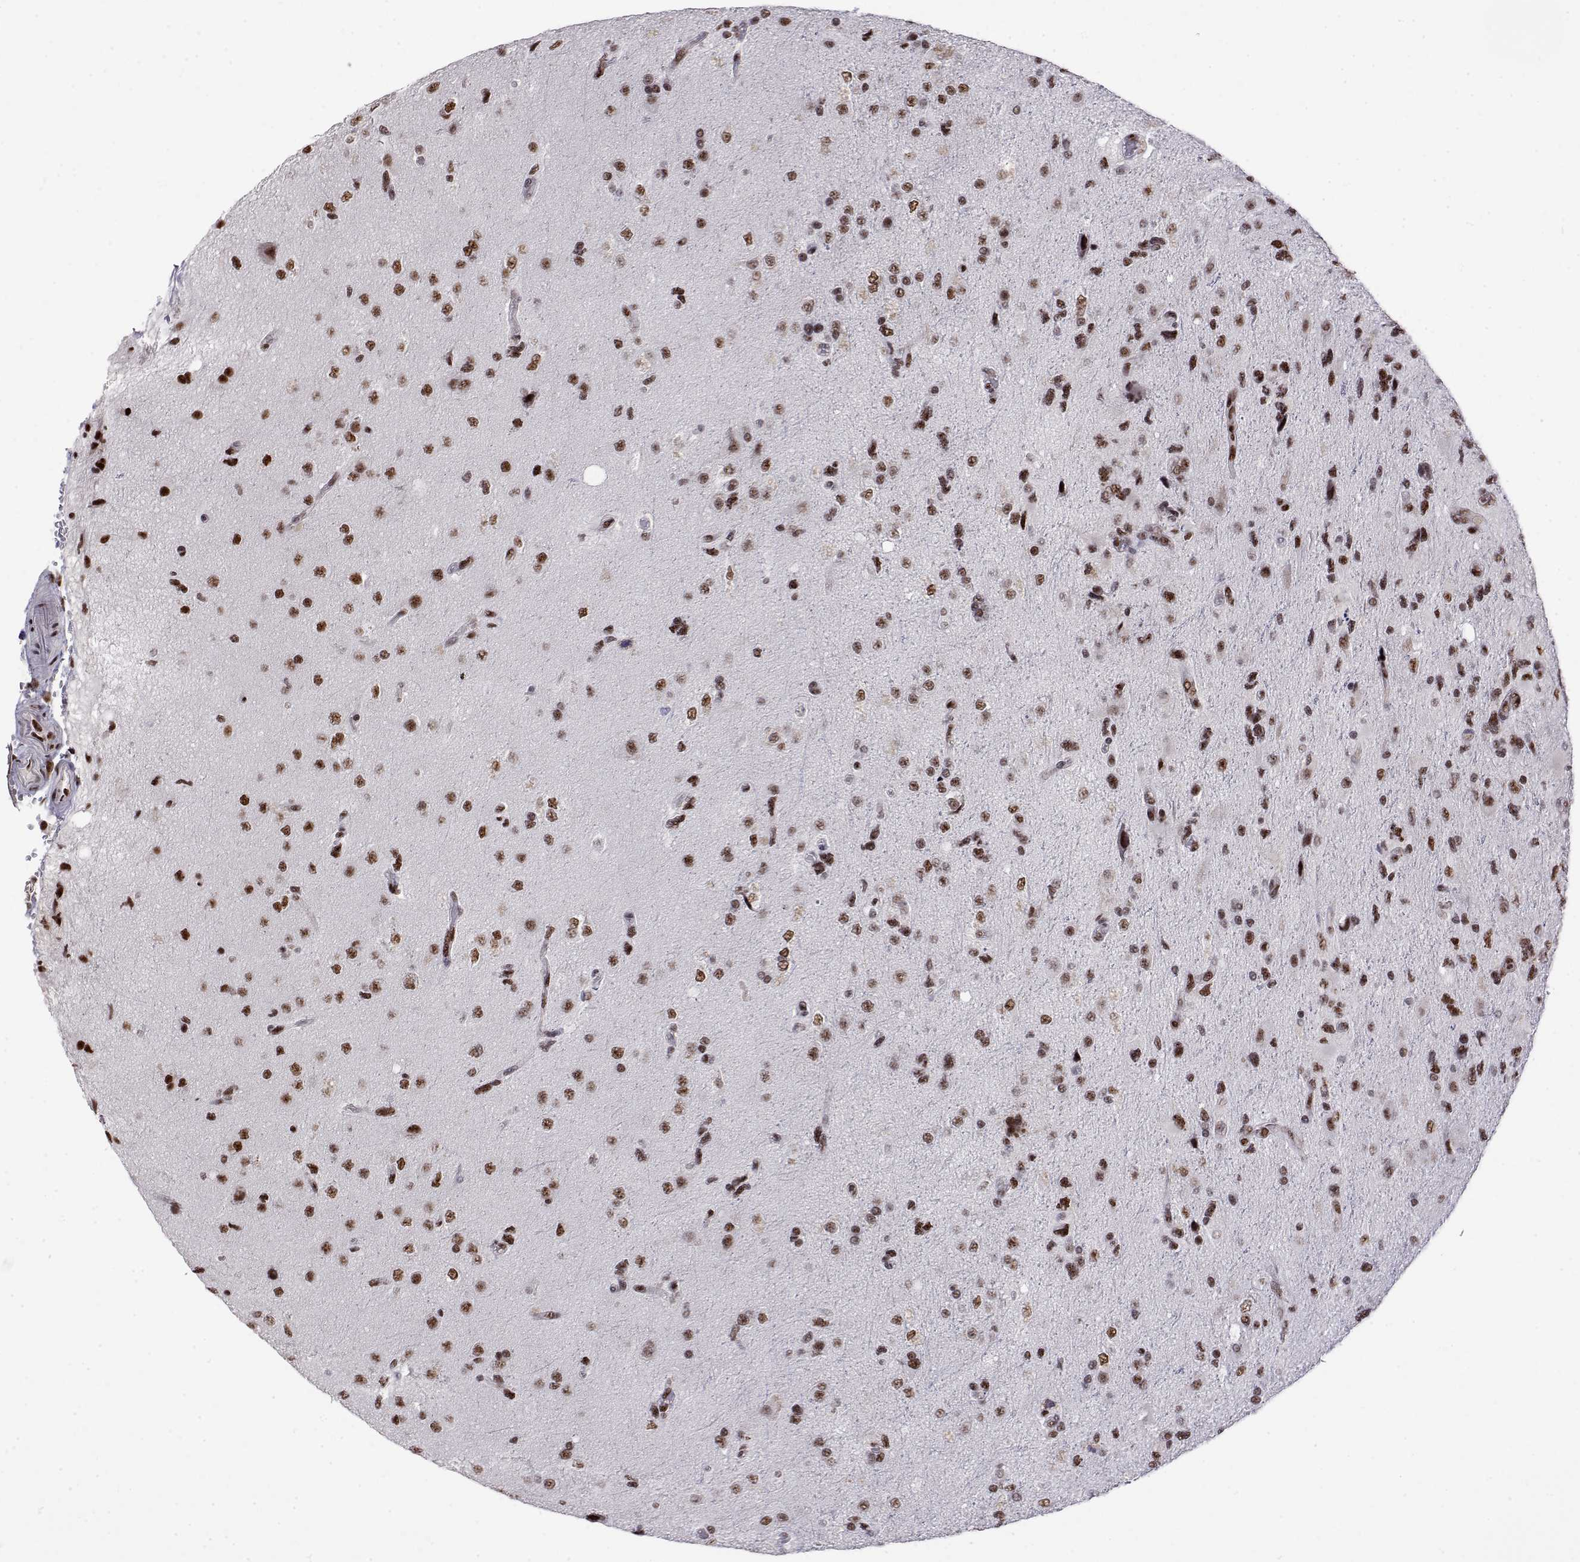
{"staining": {"intensity": "strong", "quantity": ">75%", "location": "nuclear"}, "tissue": "glioma", "cell_type": "Tumor cells", "image_type": "cancer", "snomed": [{"axis": "morphology", "description": "Glioma, malignant, High grade"}, {"axis": "topography", "description": "Brain"}], "caption": "Brown immunohistochemical staining in high-grade glioma (malignant) reveals strong nuclear positivity in approximately >75% of tumor cells.", "gene": "POLDIP3", "patient": {"sex": "female", "age": 71}}